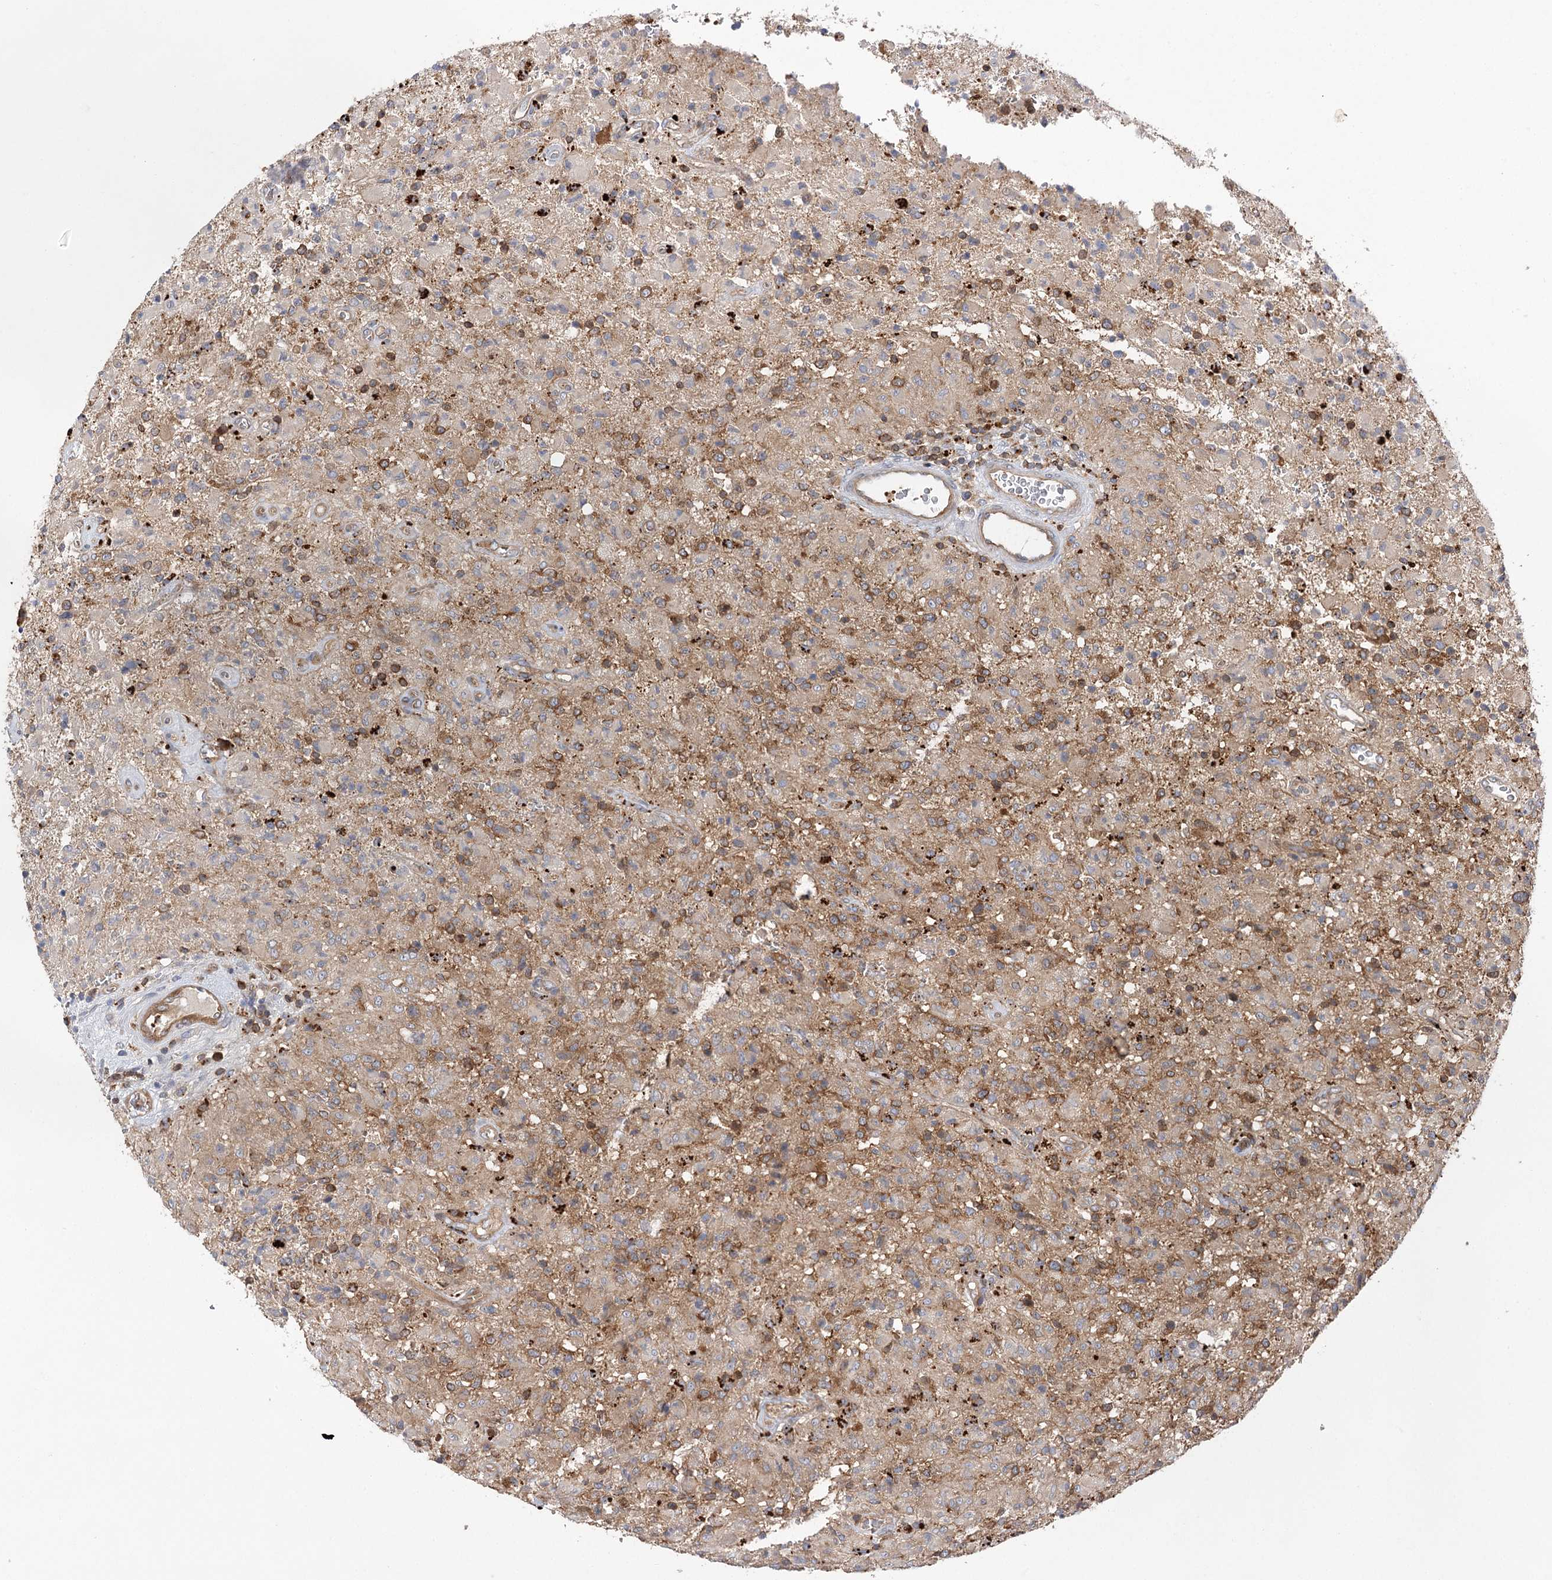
{"staining": {"intensity": "weak", "quantity": "25%-75%", "location": "cytoplasmic/membranous"}, "tissue": "glioma", "cell_type": "Tumor cells", "image_type": "cancer", "snomed": [{"axis": "morphology", "description": "Glioma, malignant, High grade"}, {"axis": "topography", "description": "Brain"}], "caption": "A brown stain highlights weak cytoplasmic/membranous staining of a protein in human glioma tumor cells.", "gene": "VPS37B", "patient": {"sex": "female", "age": 57}}